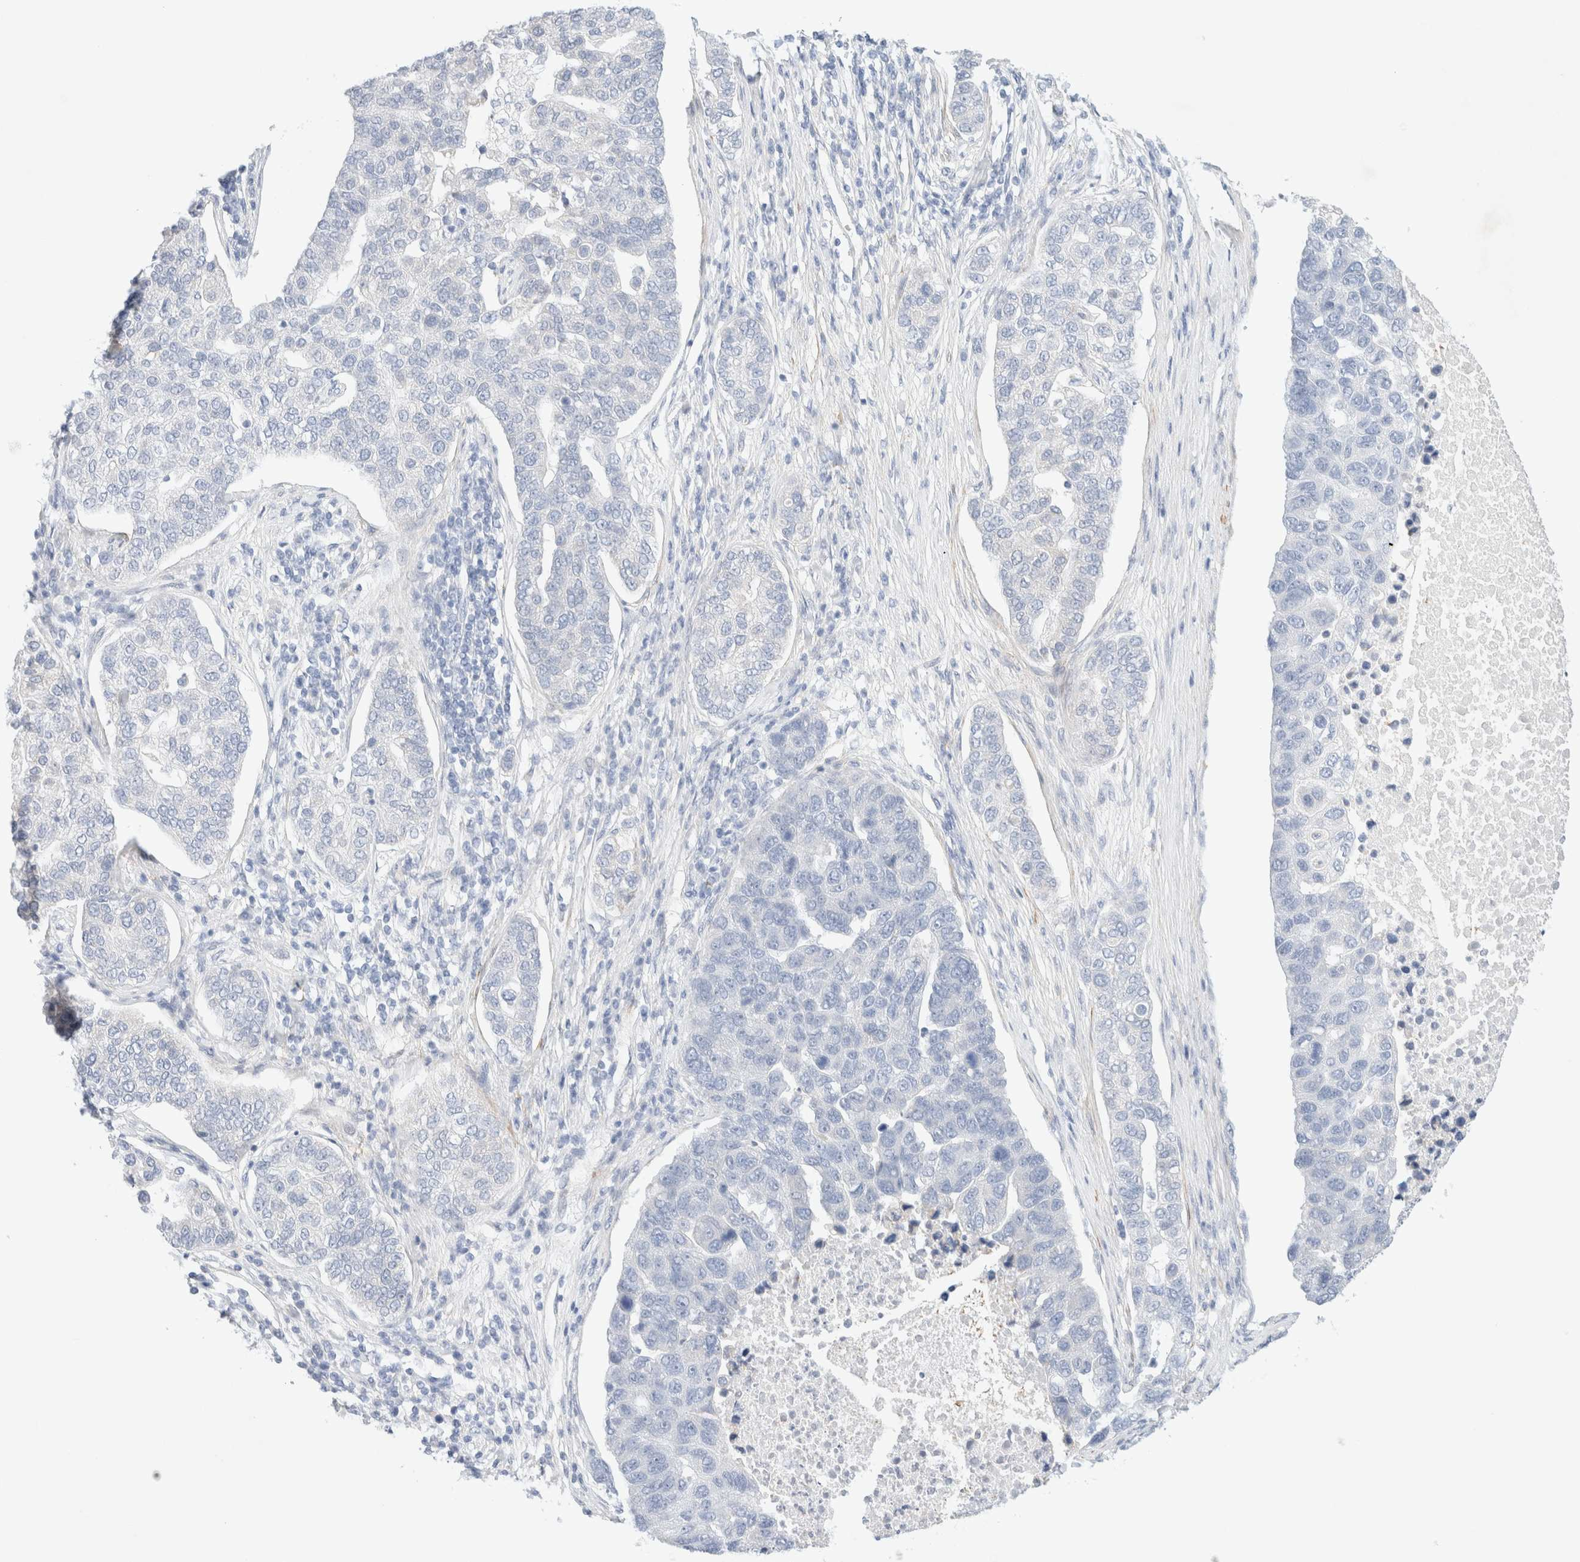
{"staining": {"intensity": "negative", "quantity": "none", "location": "none"}, "tissue": "pancreatic cancer", "cell_type": "Tumor cells", "image_type": "cancer", "snomed": [{"axis": "morphology", "description": "Adenocarcinoma, NOS"}, {"axis": "topography", "description": "Pancreas"}], "caption": "High magnification brightfield microscopy of pancreatic adenocarcinoma stained with DAB (3,3'-diaminobenzidine) (brown) and counterstained with hematoxylin (blue): tumor cells show no significant staining.", "gene": "SLC25A48", "patient": {"sex": "female", "age": 61}}